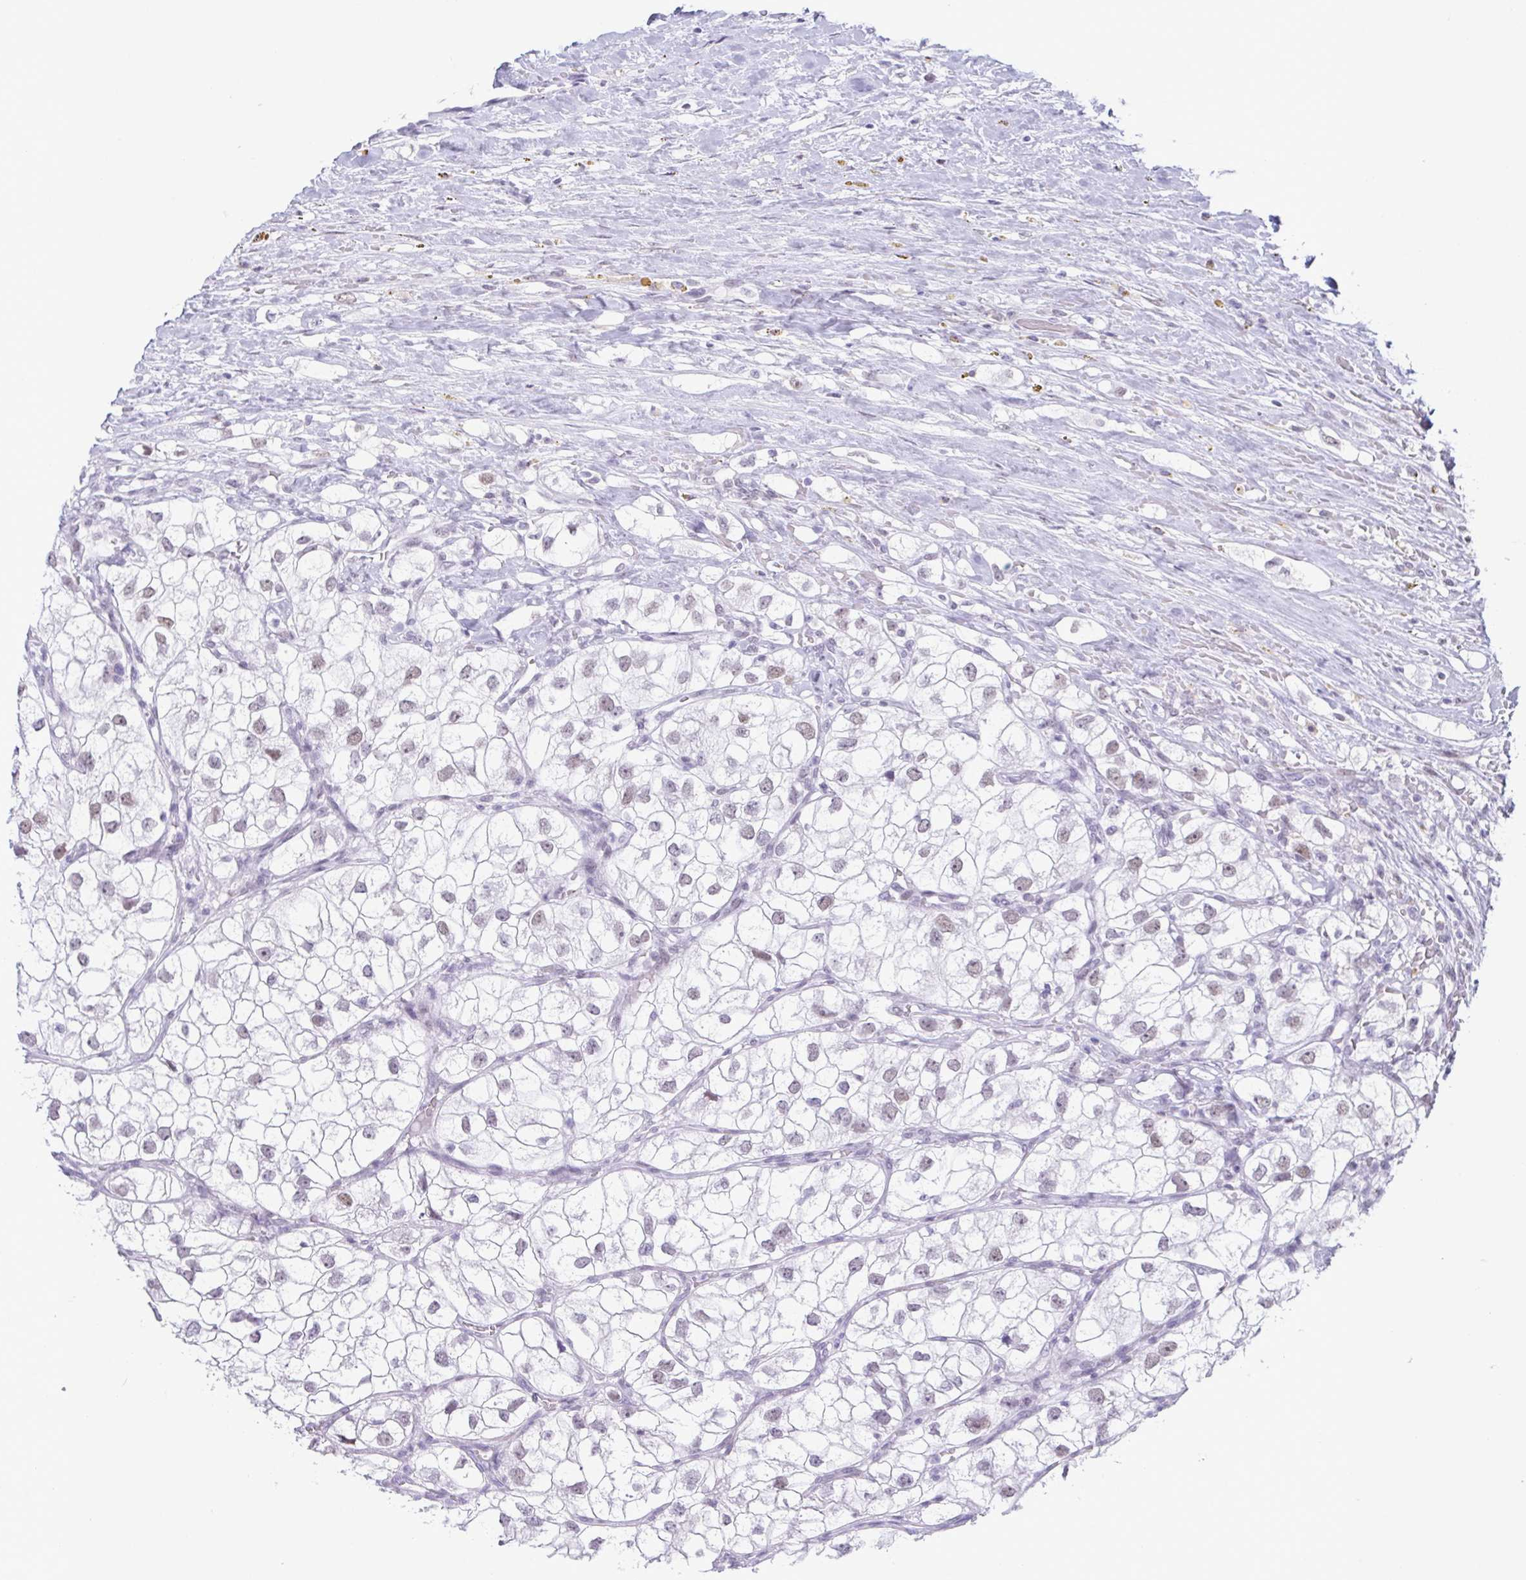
{"staining": {"intensity": "weak", "quantity": "25%-75%", "location": "nuclear"}, "tissue": "renal cancer", "cell_type": "Tumor cells", "image_type": "cancer", "snomed": [{"axis": "morphology", "description": "Adenocarcinoma, NOS"}, {"axis": "topography", "description": "Kidney"}], "caption": "A micrograph showing weak nuclear positivity in approximately 25%-75% of tumor cells in renal cancer (adenocarcinoma), as visualized by brown immunohistochemical staining.", "gene": "SUGP2", "patient": {"sex": "male", "age": 59}}